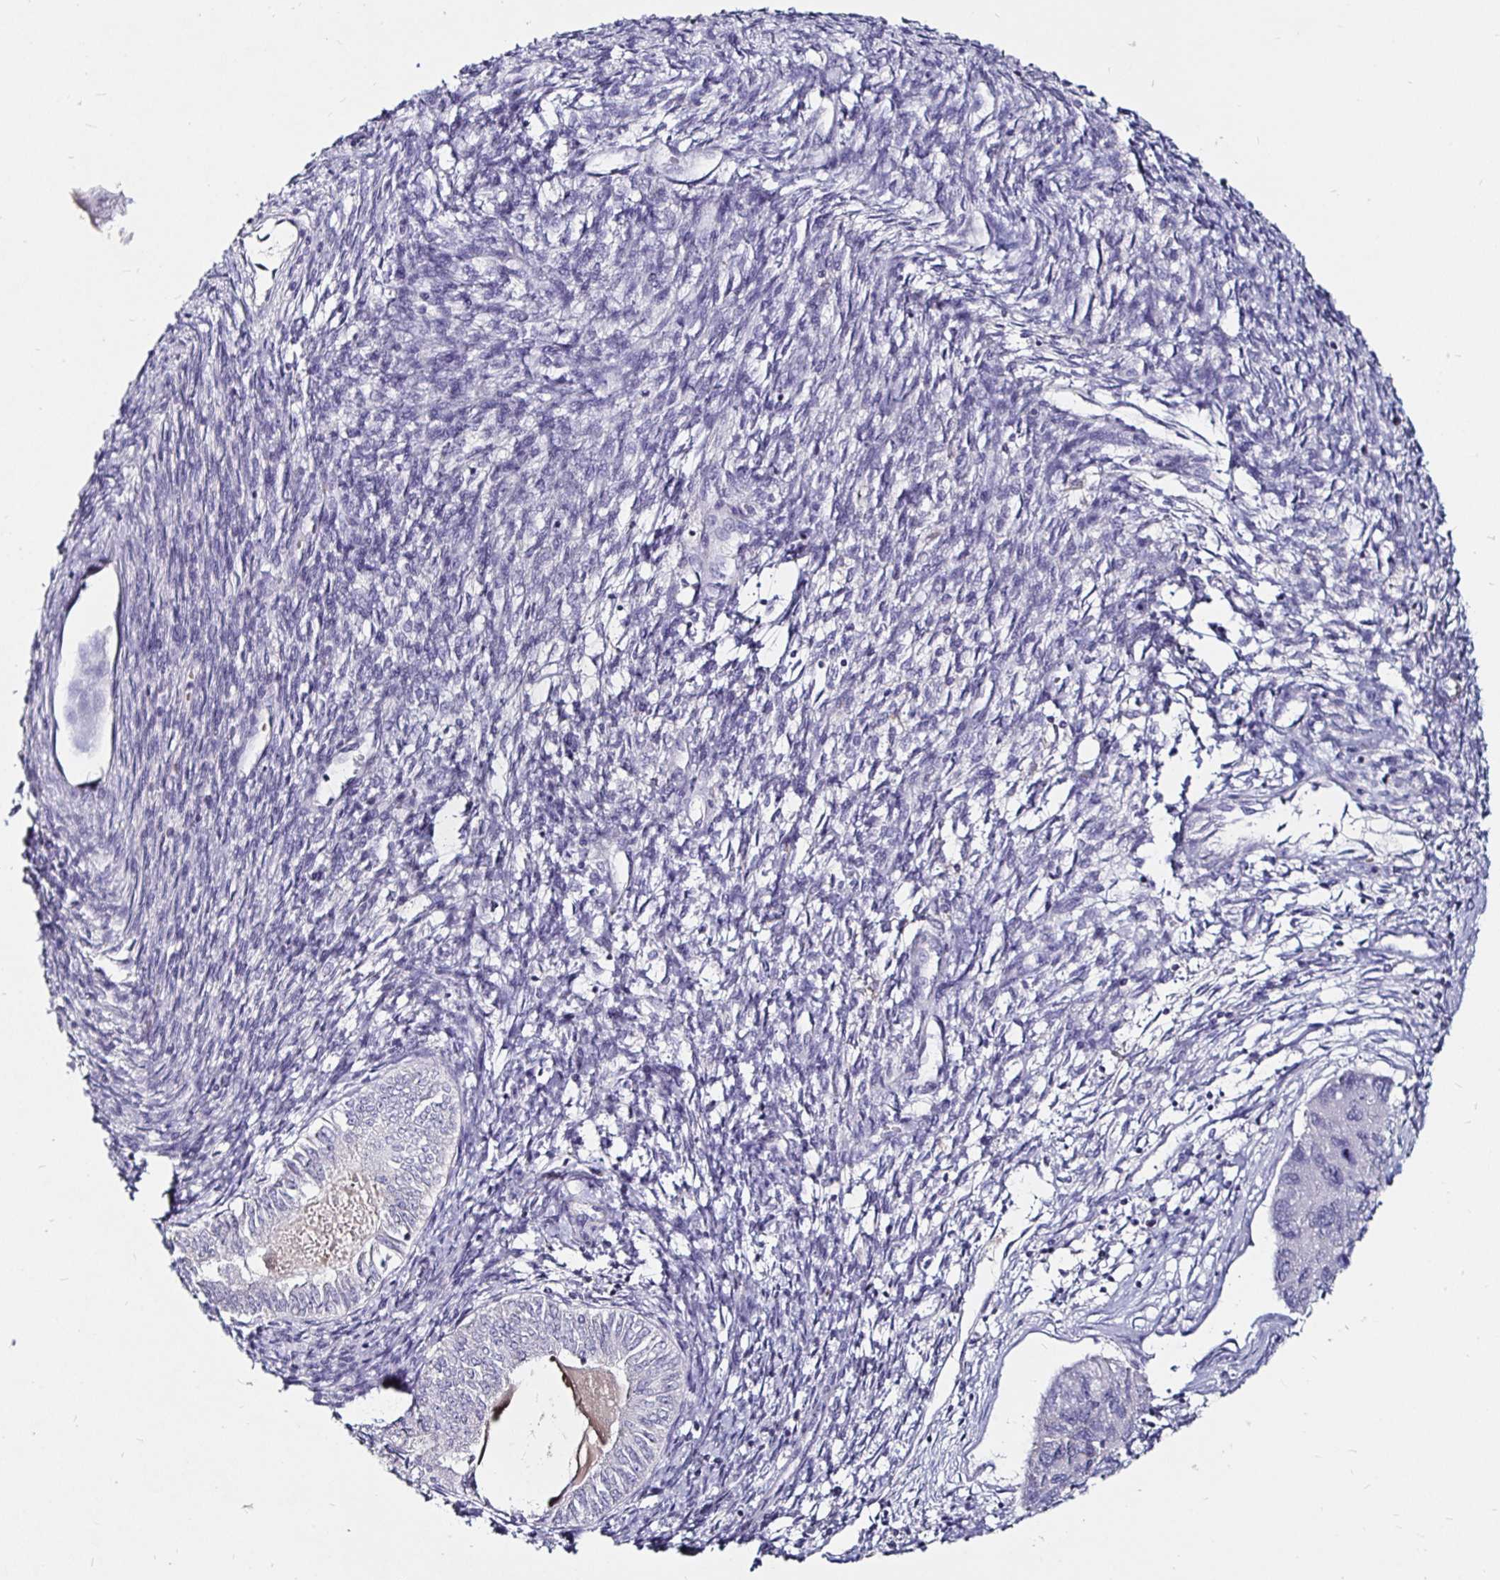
{"staining": {"intensity": "negative", "quantity": "none", "location": "none"}, "tissue": "endometrial cancer", "cell_type": "Tumor cells", "image_type": "cancer", "snomed": [{"axis": "morphology", "description": "Carcinoma, NOS"}, {"axis": "topography", "description": "Uterus"}], "caption": "This is an immunohistochemistry (IHC) micrograph of human carcinoma (endometrial). There is no staining in tumor cells.", "gene": "FAIM2", "patient": {"sex": "female", "age": 76}}